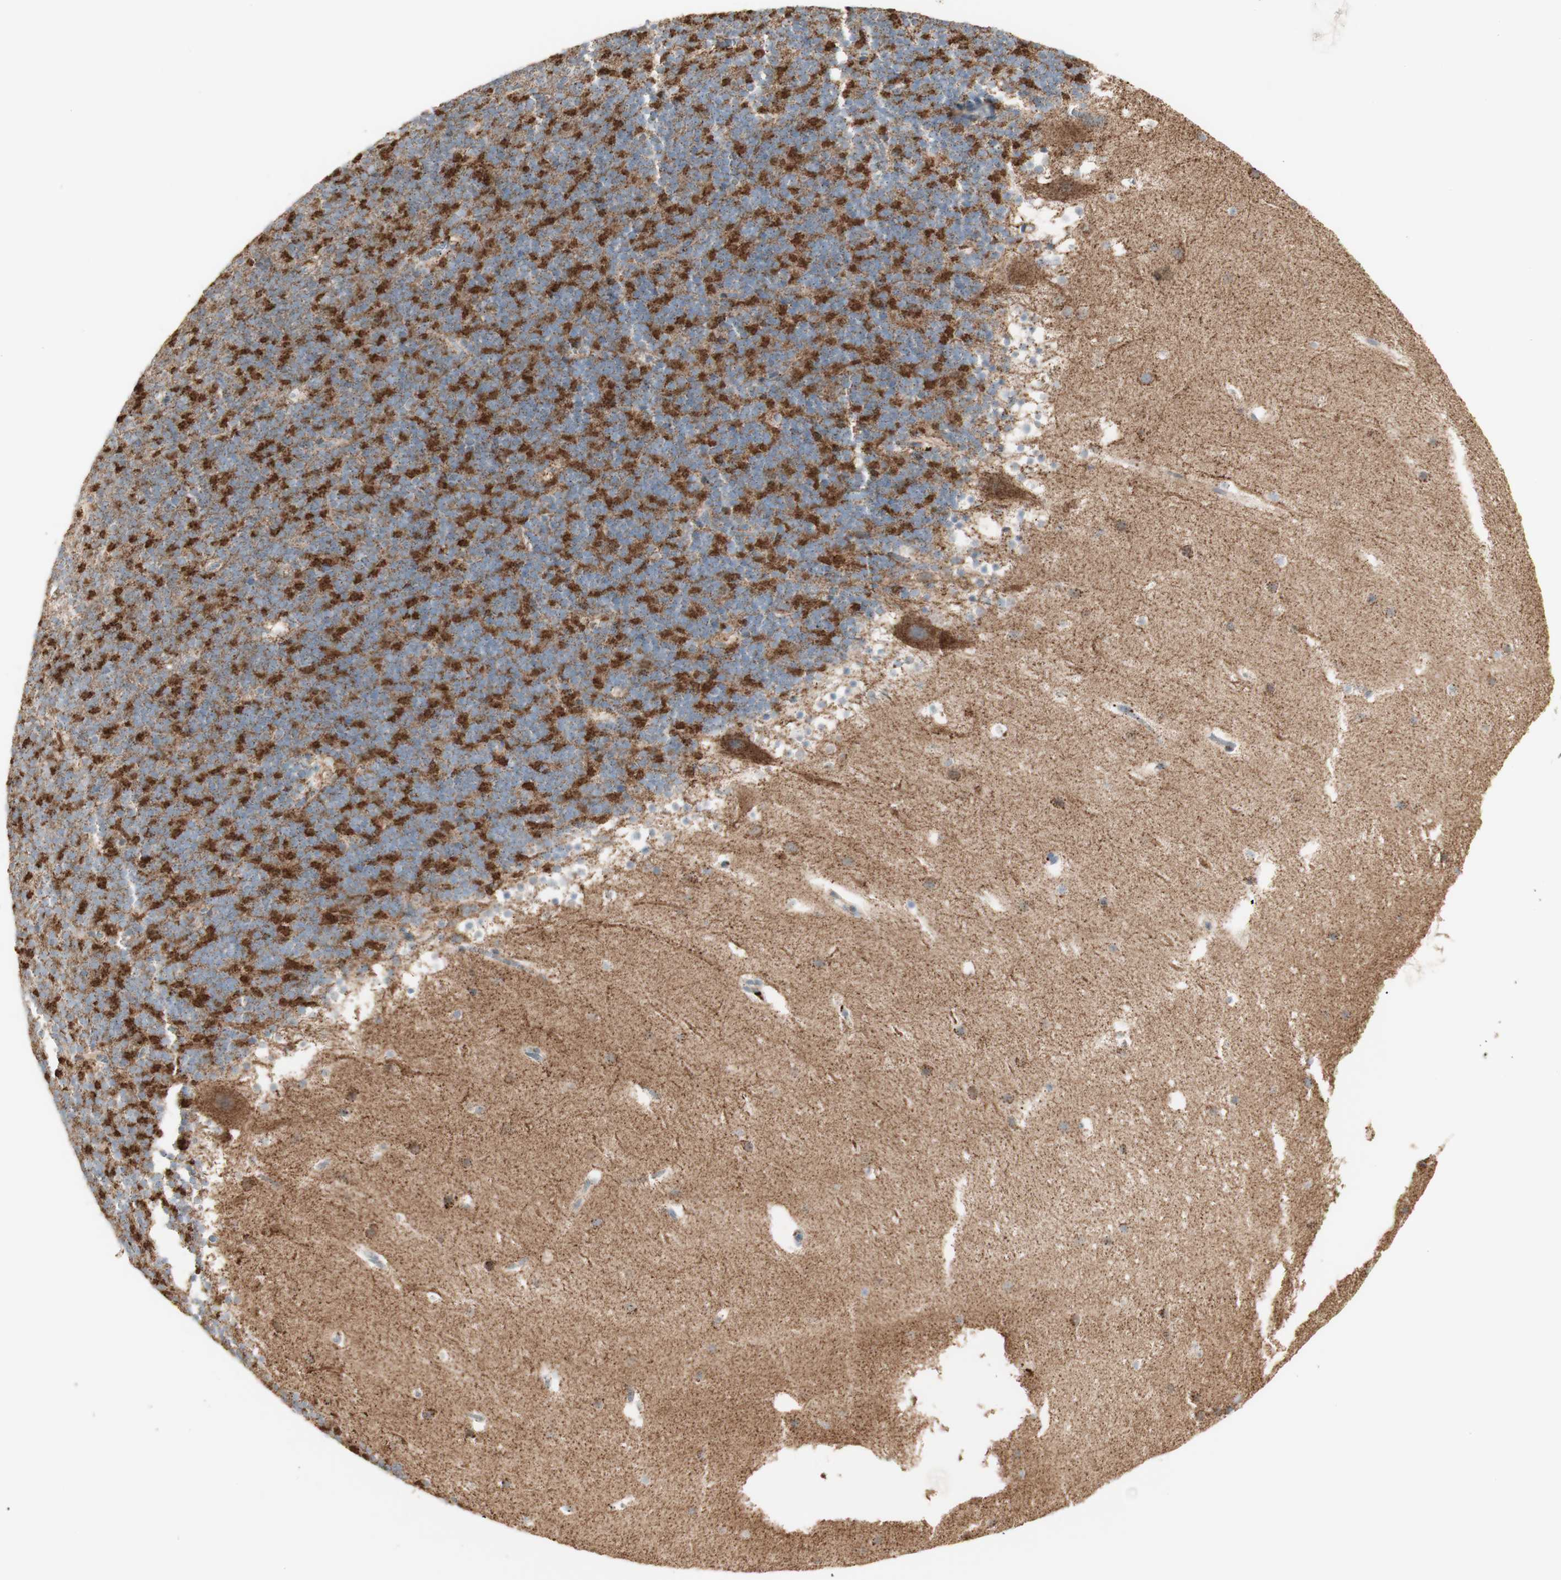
{"staining": {"intensity": "strong", "quantity": ">75%", "location": "cytoplasmic/membranous"}, "tissue": "cerebellum", "cell_type": "Cells in granular layer", "image_type": "normal", "snomed": [{"axis": "morphology", "description": "Normal tissue, NOS"}, {"axis": "topography", "description": "Cerebellum"}], "caption": "The micrograph displays staining of normal cerebellum, revealing strong cytoplasmic/membranous protein staining (brown color) within cells in granular layer.", "gene": "LETM1", "patient": {"sex": "male", "age": 45}}